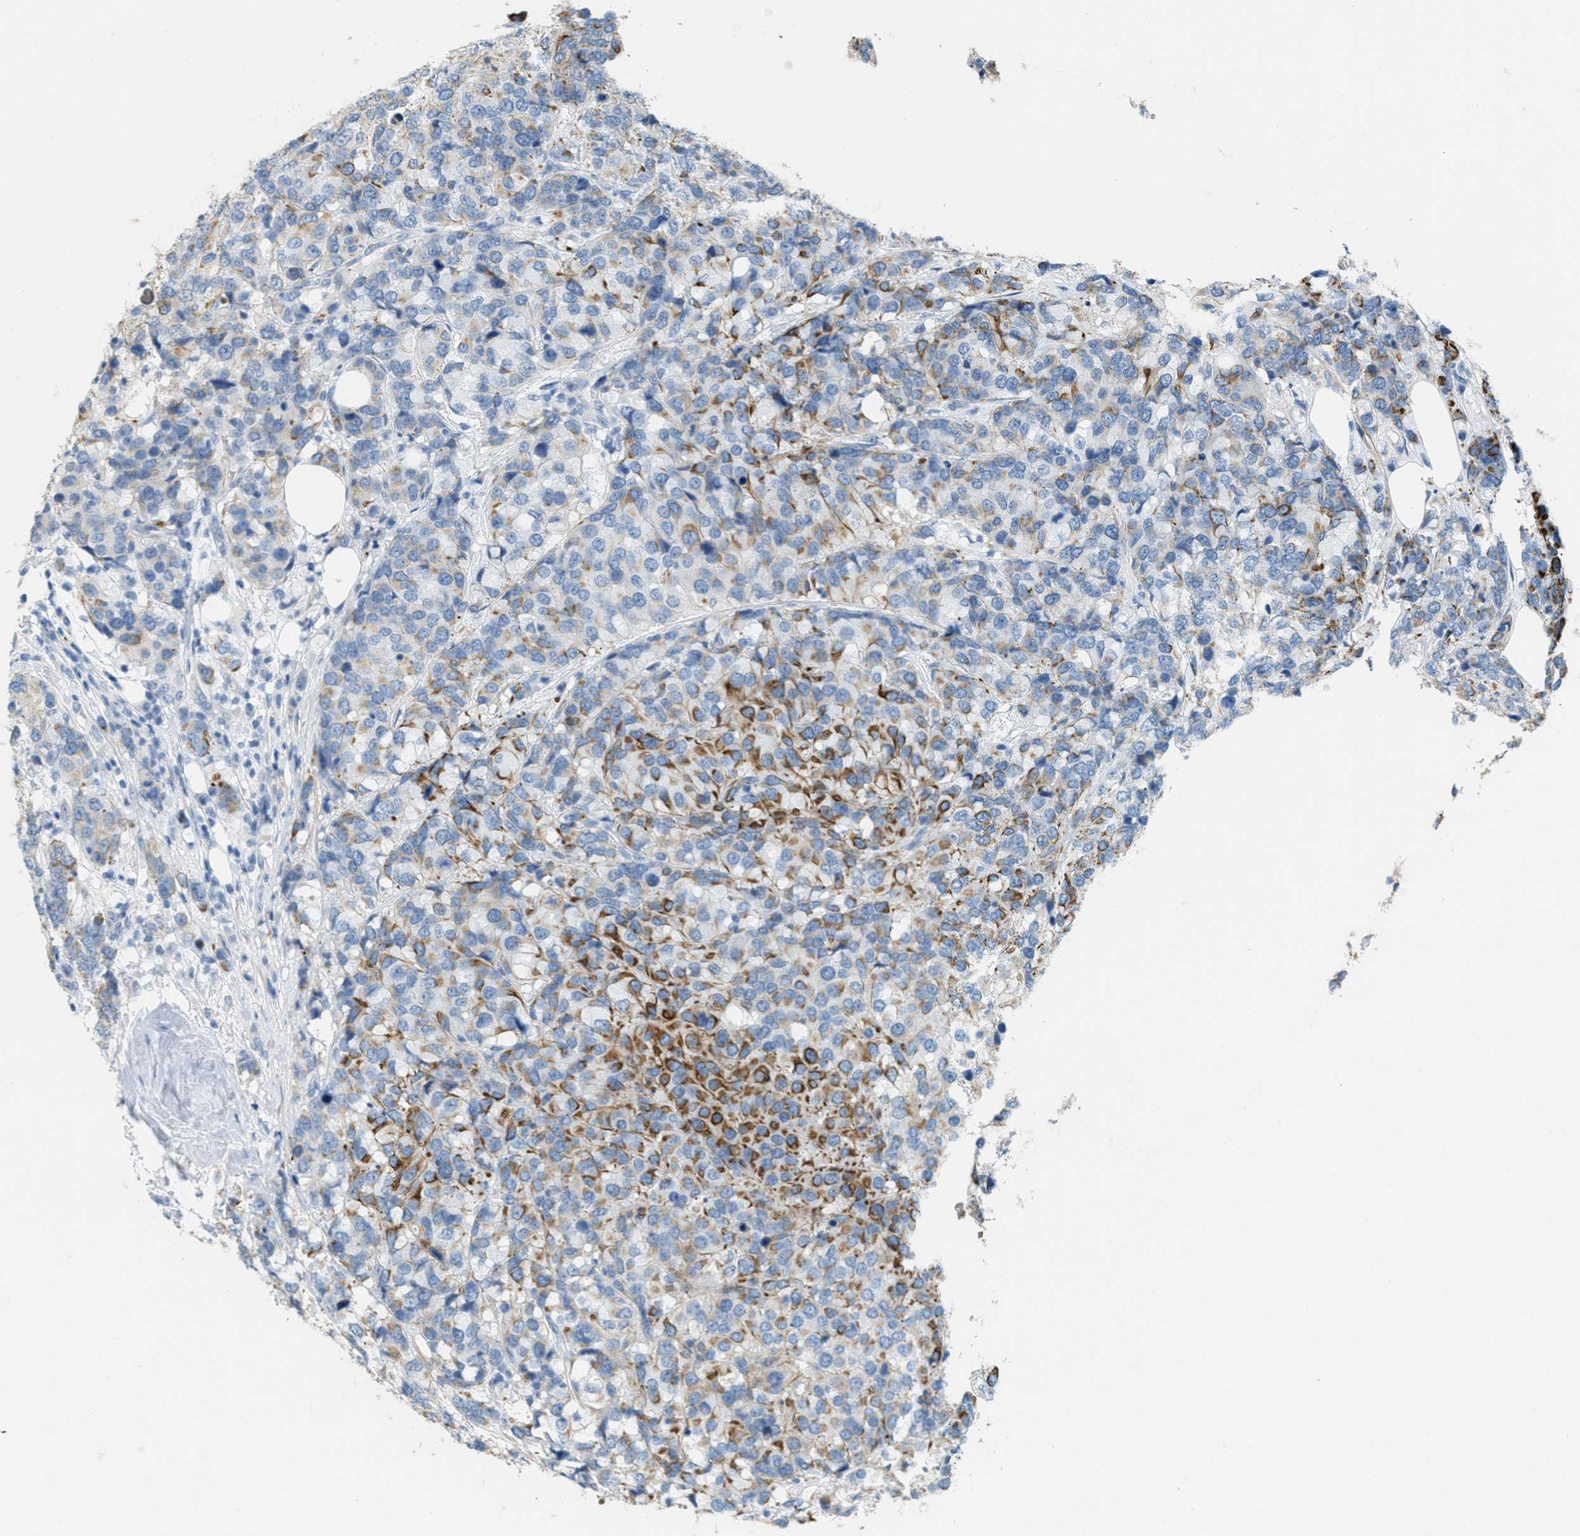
{"staining": {"intensity": "moderate", "quantity": "25%-75%", "location": "cytoplasmic/membranous"}, "tissue": "breast cancer", "cell_type": "Tumor cells", "image_type": "cancer", "snomed": [{"axis": "morphology", "description": "Lobular carcinoma"}, {"axis": "topography", "description": "Breast"}], "caption": "Immunohistochemistry staining of breast cancer, which shows medium levels of moderate cytoplasmic/membranous staining in approximately 25%-75% of tumor cells indicating moderate cytoplasmic/membranous protein expression. The staining was performed using DAB (3,3'-diaminobenzidine) (brown) for protein detection and nuclei were counterstained in hematoxylin (blue).", "gene": "MRS2", "patient": {"sex": "female", "age": 59}}